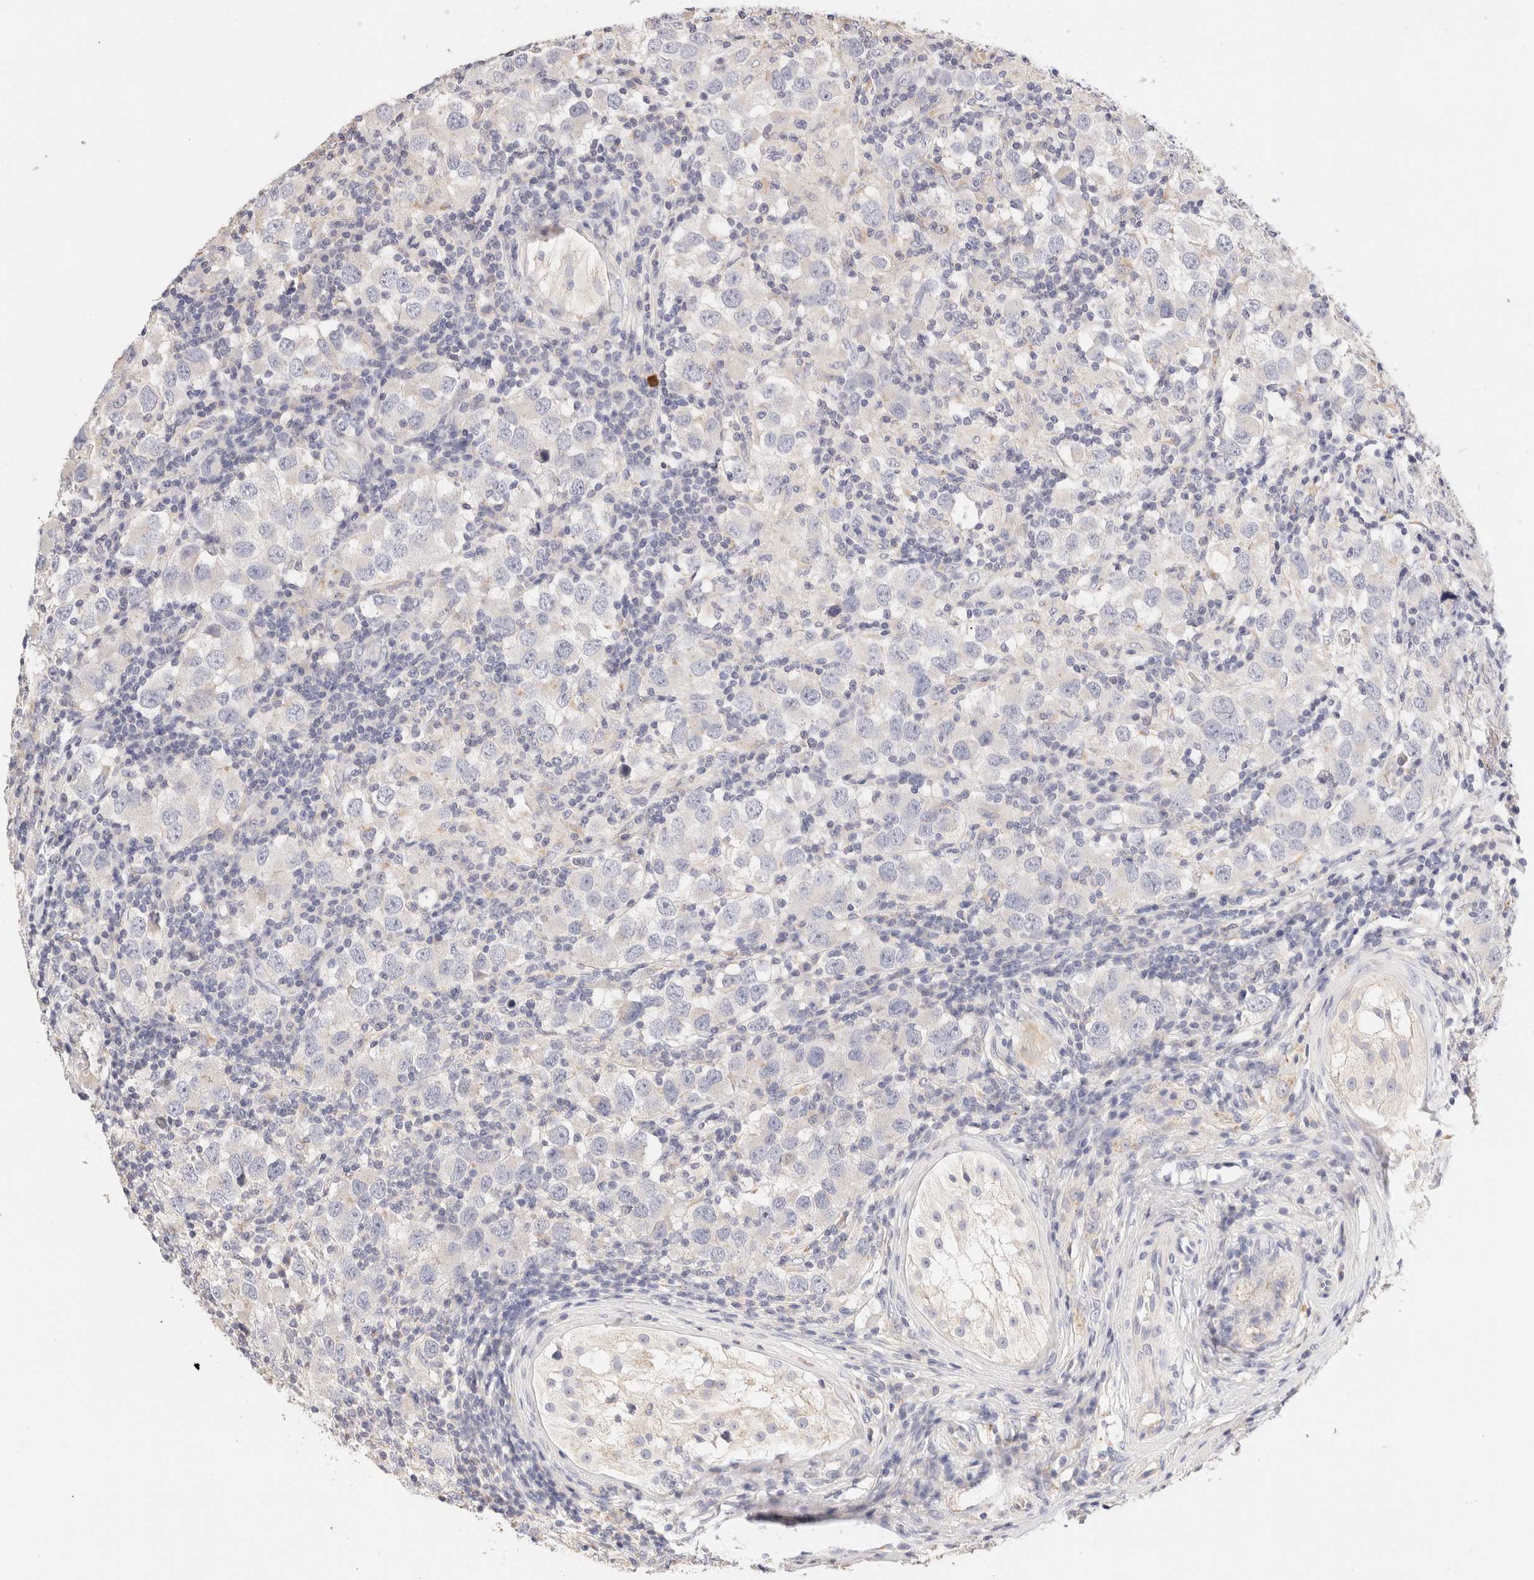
{"staining": {"intensity": "negative", "quantity": "none", "location": "none"}, "tissue": "testis cancer", "cell_type": "Tumor cells", "image_type": "cancer", "snomed": [{"axis": "morphology", "description": "Carcinoma, Embryonal, NOS"}, {"axis": "topography", "description": "Testis"}], "caption": "DAB (3,3'-diaminobenzidine) immunohistochemical staining of human testis cancer reveals no significant staining in tumor cells.", "gene": "SCGB2A2", "patient": {"sex": "male", "age": 21}}